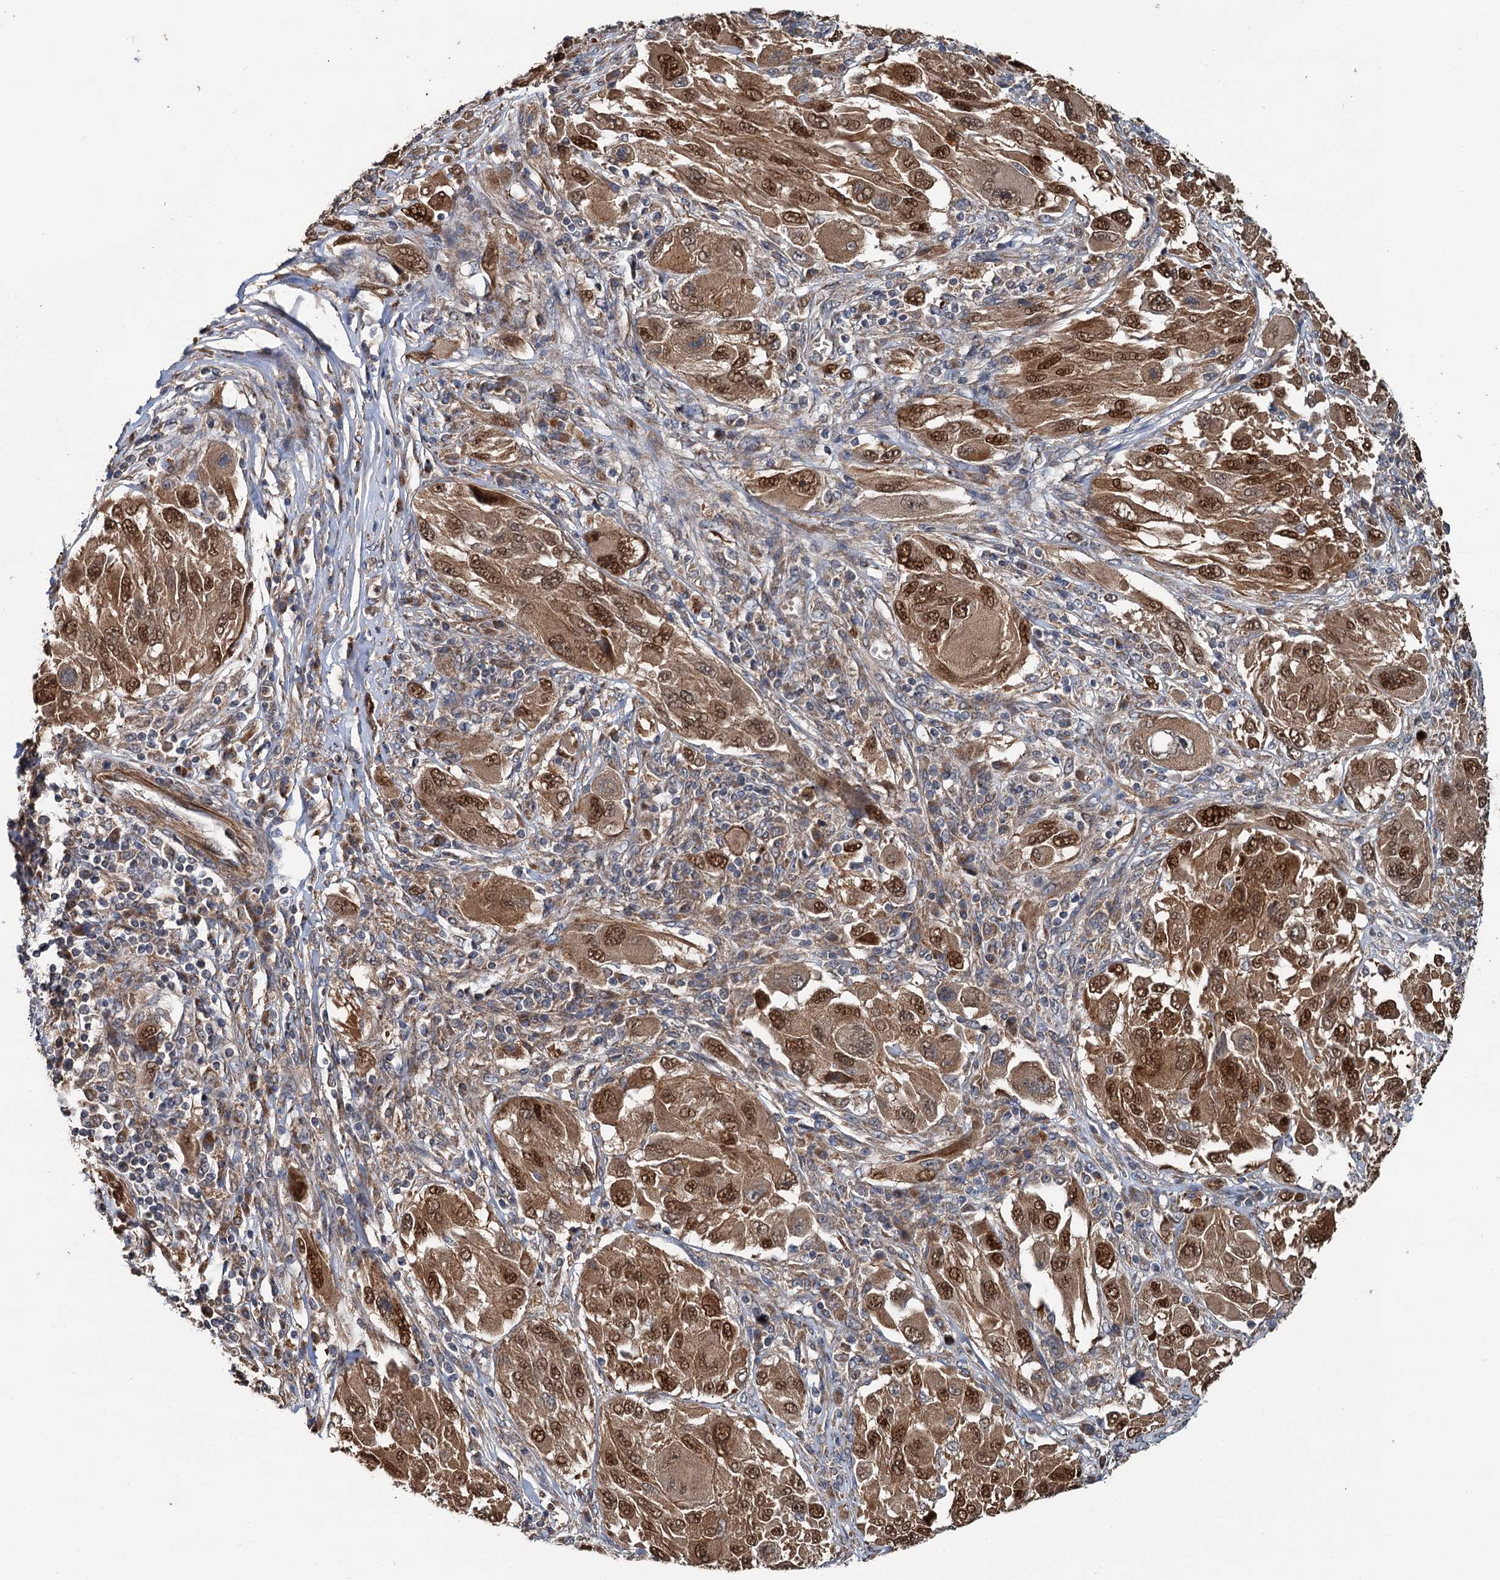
{"staining": {"intensity": "strong", "quantity": ">75%", "location": "cytoplasmic/membranous,nuclear"}, "tissue": "melanoma", "cell_type": "Tumor cells", "image_type": "cancer", "snomed": [{"axis": "morphology", "description": "Malignant melanoma, NOS"}, {"axis": "topography", "description": "Skin"}], "caption": "Immunohistochemistry staining of melanoma, which shows high levels of strong cytoplasmic/membranous and nuclear positivity in approximately >75% of tumor cells indicating strong cytoplasmic/membranous and nuclear protein expression. The staining was performed using DAB (brown) for protein detection and nuclei were counterstained in hematoxylin (blue).", "gene": "LRRK2", "patient": {"sex": "female", "age": 91}}